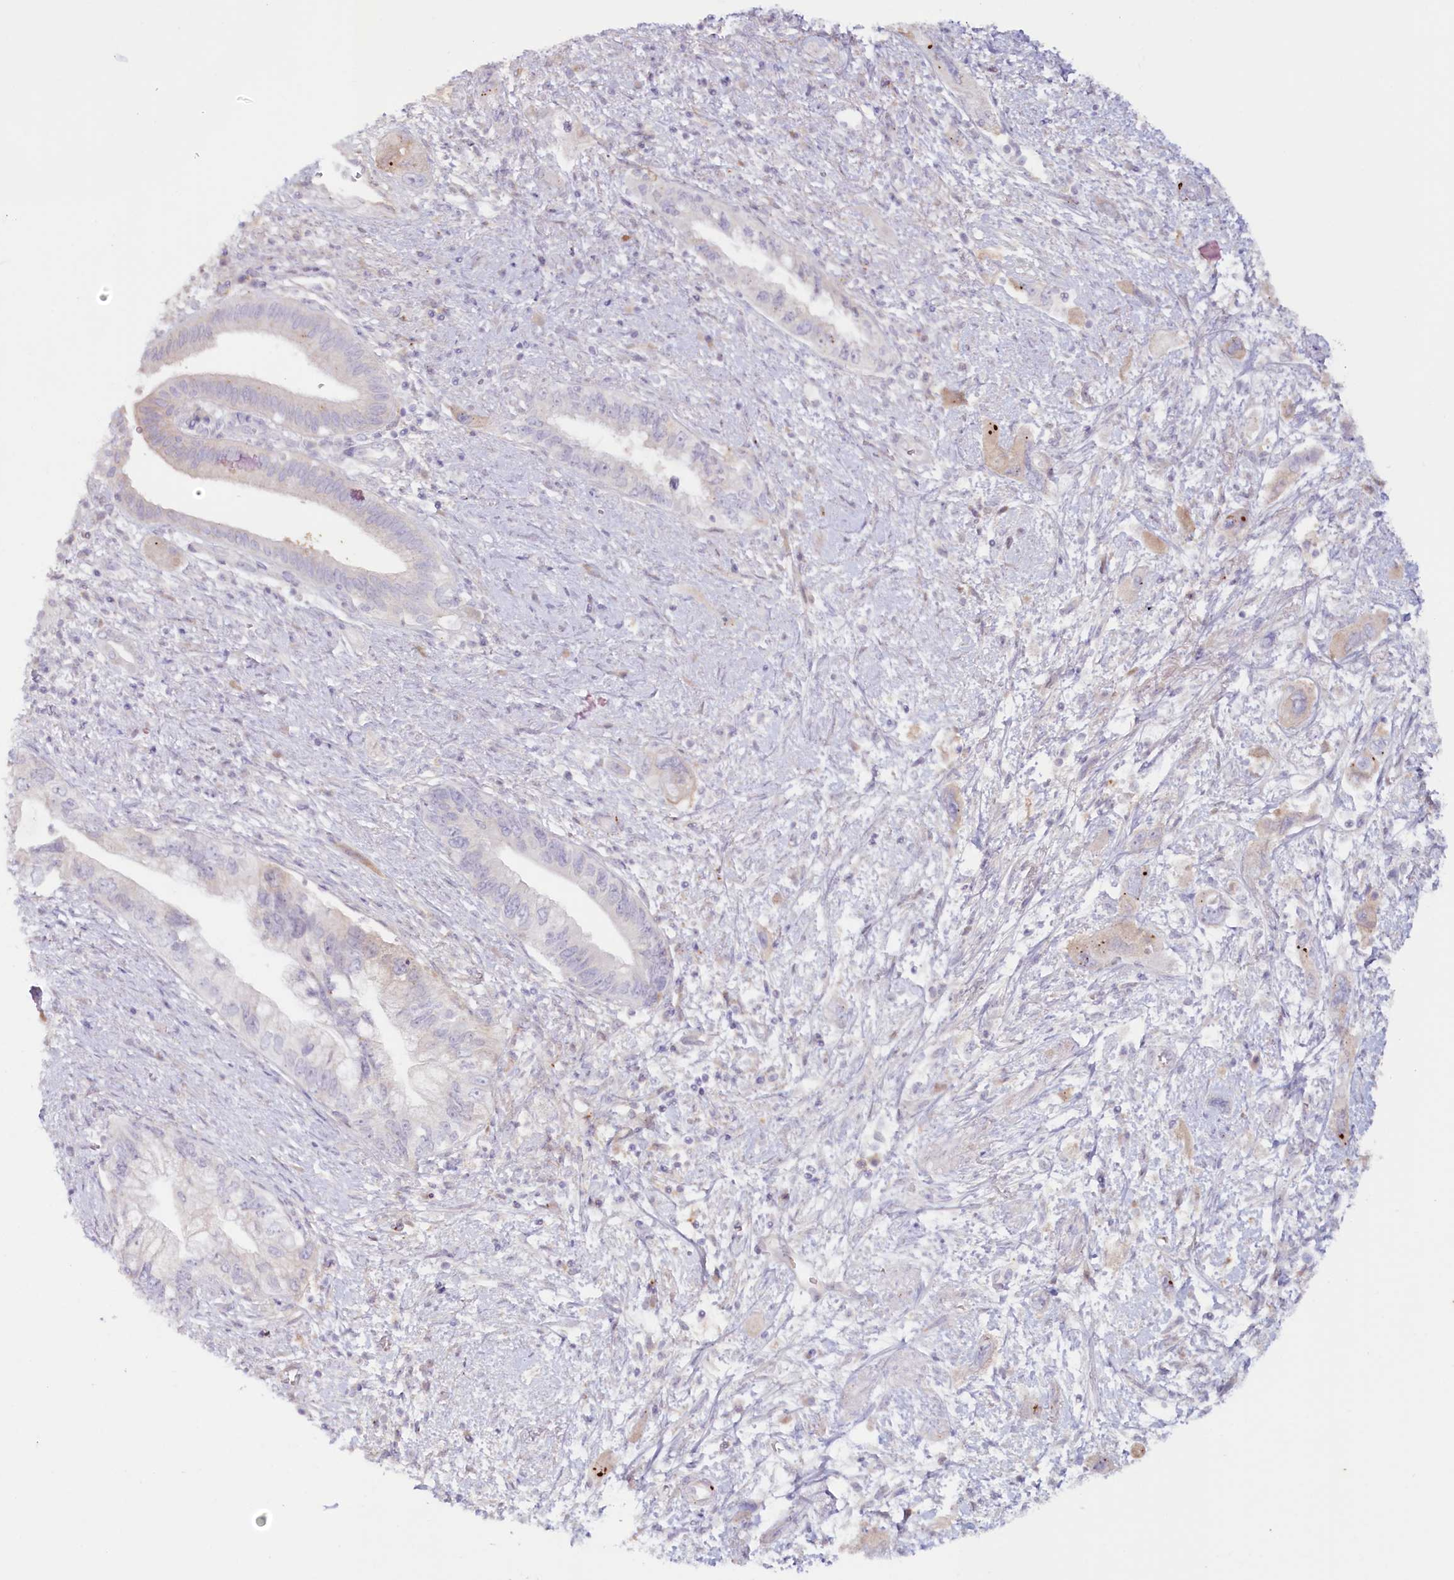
{"staining": {"intensity": "strong", "quantity": "<25%", "location": "nuclear"}, "tissue": "pancreatic cancer", "cell_type": "Tumor cells", "image_type": "cancer", "snomed": [{"axis": "morphology", "description": "Adenocarcinoma, NOS"}, {"axis": "topography", "description": "Pancreas"}], "caption": "A brown stain highlights strong nuclear positivity of a protein in human pancreatic cancer tumor cells.", "gene": "PSAPL1", "patient": {"sex": "female", "age": 73}}